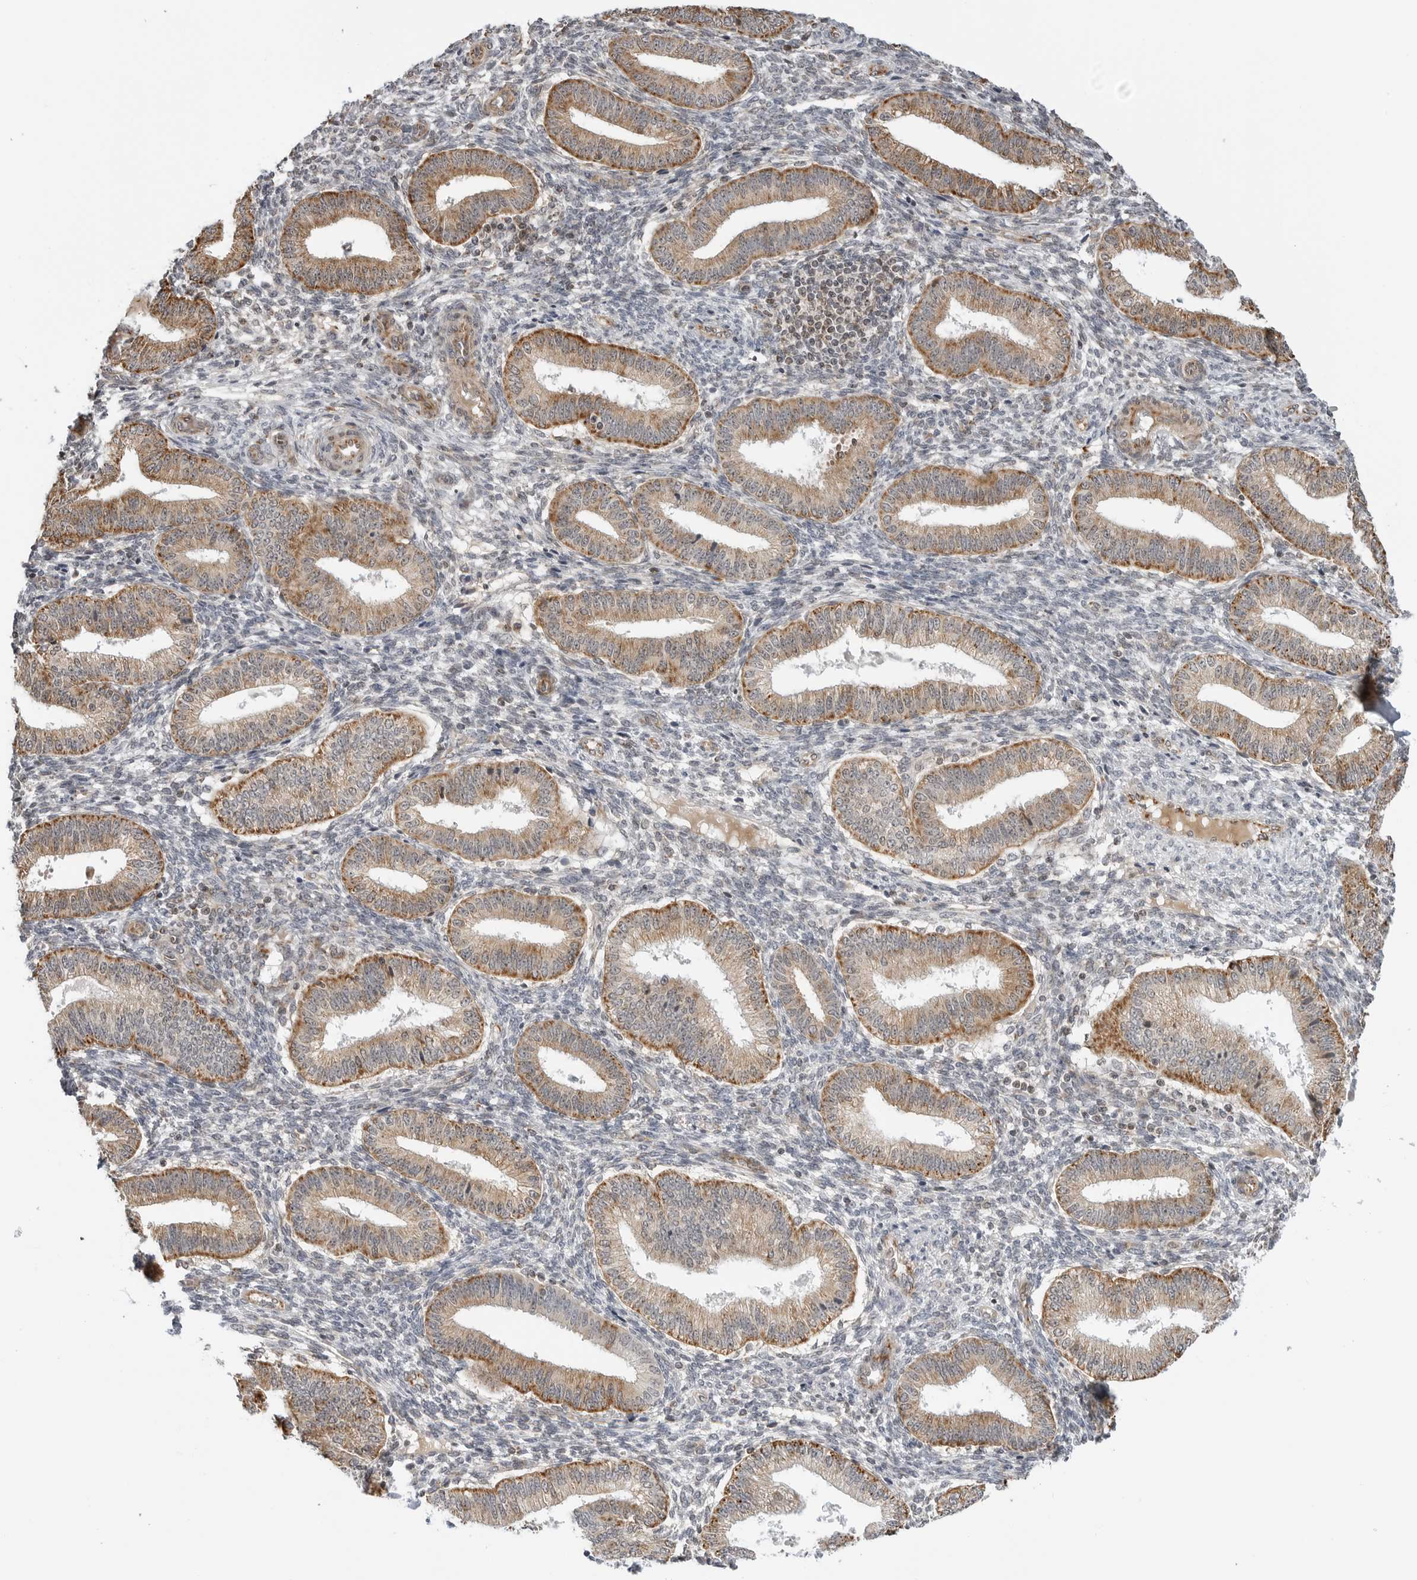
{"staining": {"intensity": "negative", "quantity": "none", "location": "none"}, "tissue": "endometrium", "cell_type": "Cells in endometrial stroma", "image_type": "normal", "snomed": [{"axis": "morphology", "description": "Normal tissue, NOS"}, {"axis": "topography", "description": "Endometrium"}], "caption": "A histopathology image of endometrium stained for a protein reveals no brown staining in cells in endometrial stroma.", "gene": "PEX2", "patient": {"sex": "female", "age": 39}}